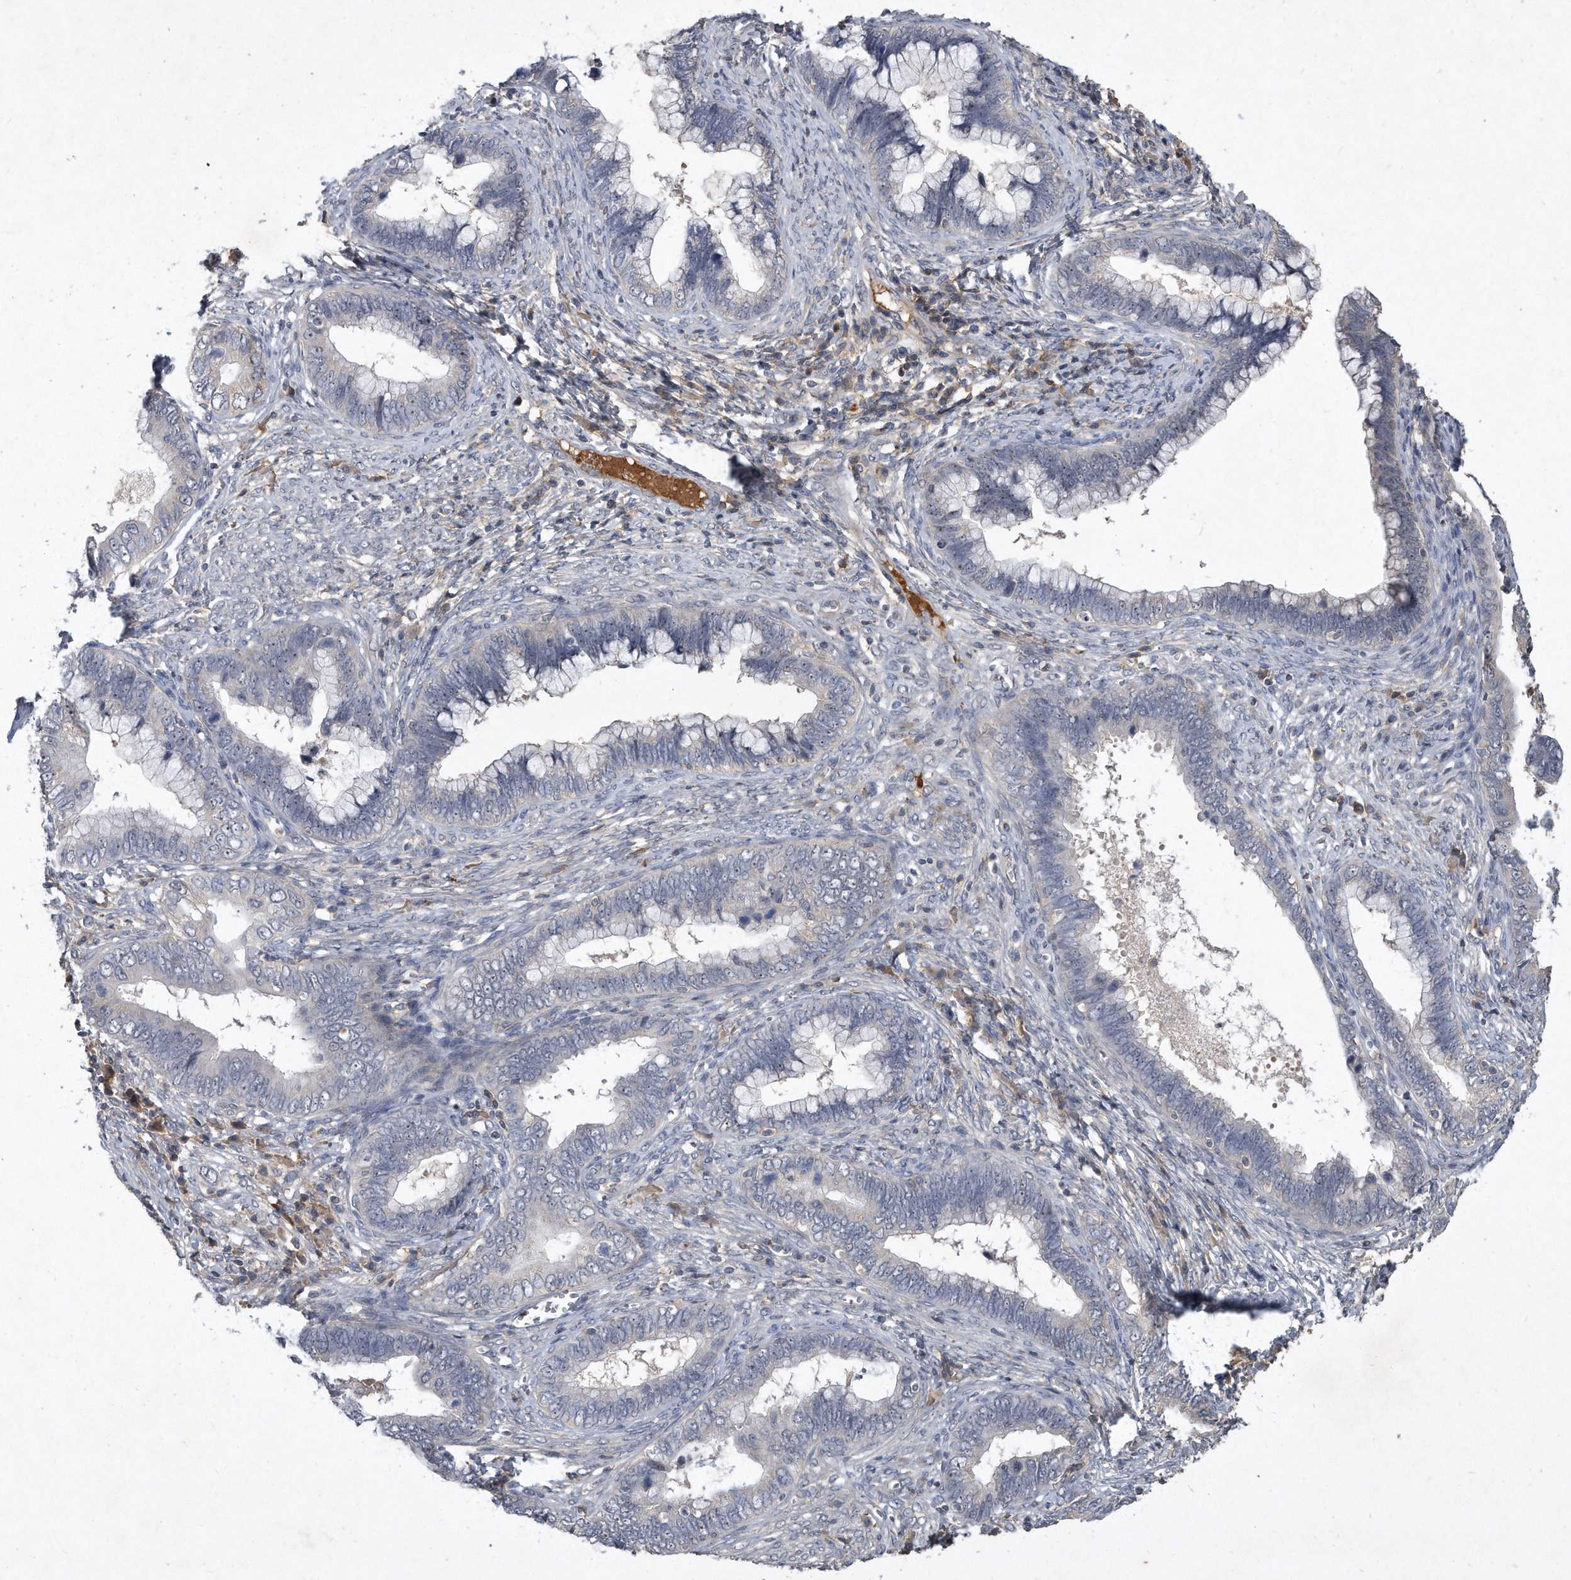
{"staining": {"intensity": "weak", "quantity": "<25%", "location": "nuclear"}, "tissue": "cervical cancer", "cell_type": "Tumor cells", "image_type": "cancer", "snomed": [{"axis": "morphology", "description": "Adenocarcinoma, NOS"}, {"axis": "topography", "description": "Cervix"}], "caption": "Immunohistochemical staining of adenocarcinoma (cervical) reveals no significant positivity in tumor cells.", "gene": "PGBD2", "patient": {"sex": "female", "age": 44}}